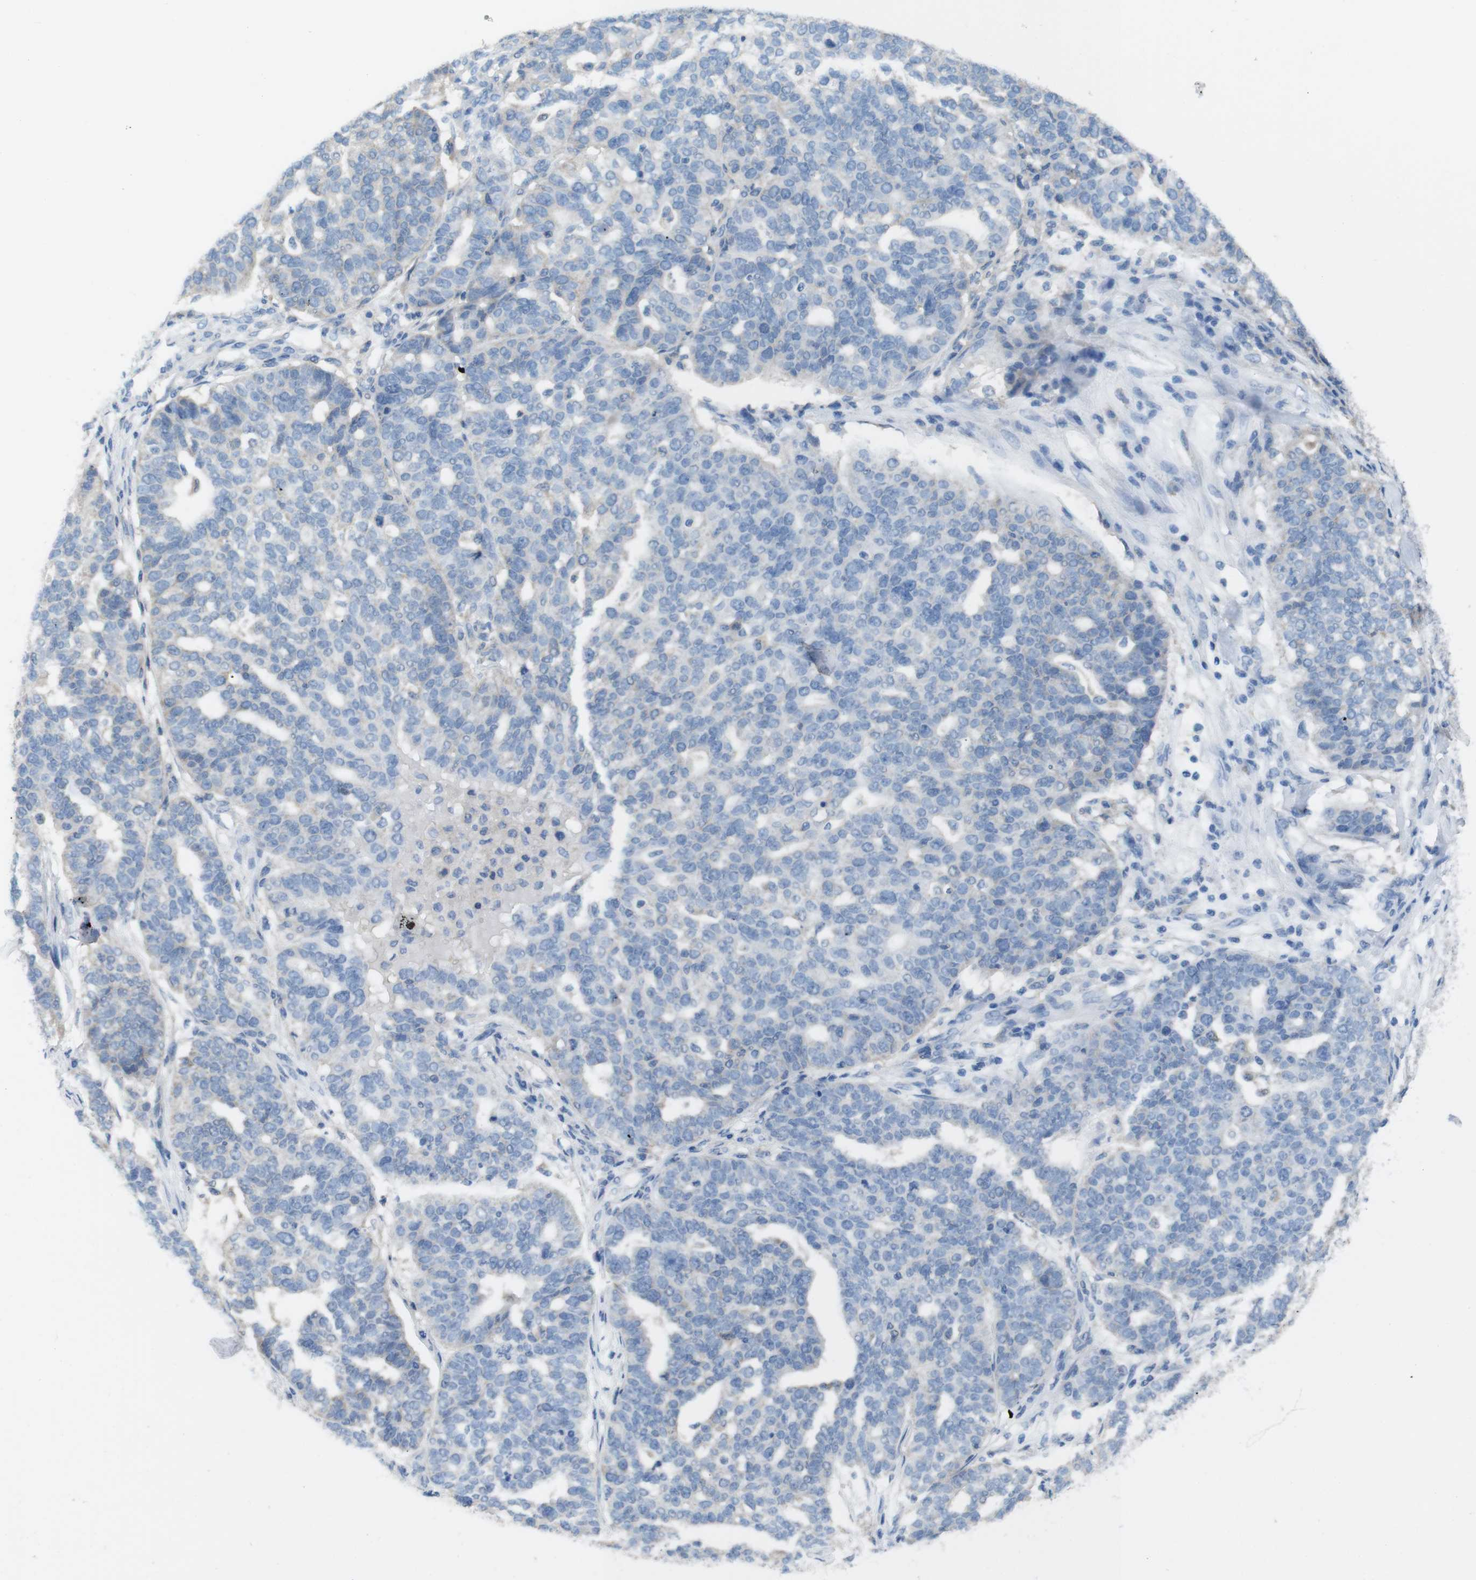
{"staining": {"intensity": "negative", "quantity": "none", "location": "none"}, "tissue": "ovarian cancer", "cell_type": "Tumor cells", "image_type": "cancer", "snomed": [{"axis": "morphology", "description": "Cystadenocarcinoma, serous, NOS"}, {"axis": "topography", "description": "Ovary"}], "caption": "Ovarian cancer (serous cystadenocarcinoma) was stained to show a protein in brown. There is no significant expression in tumor cells. (DAB IHC with hematoxylin counter stain).", "gene": "MTHFD1", "patient": {"sex": "female", "age": 59}}